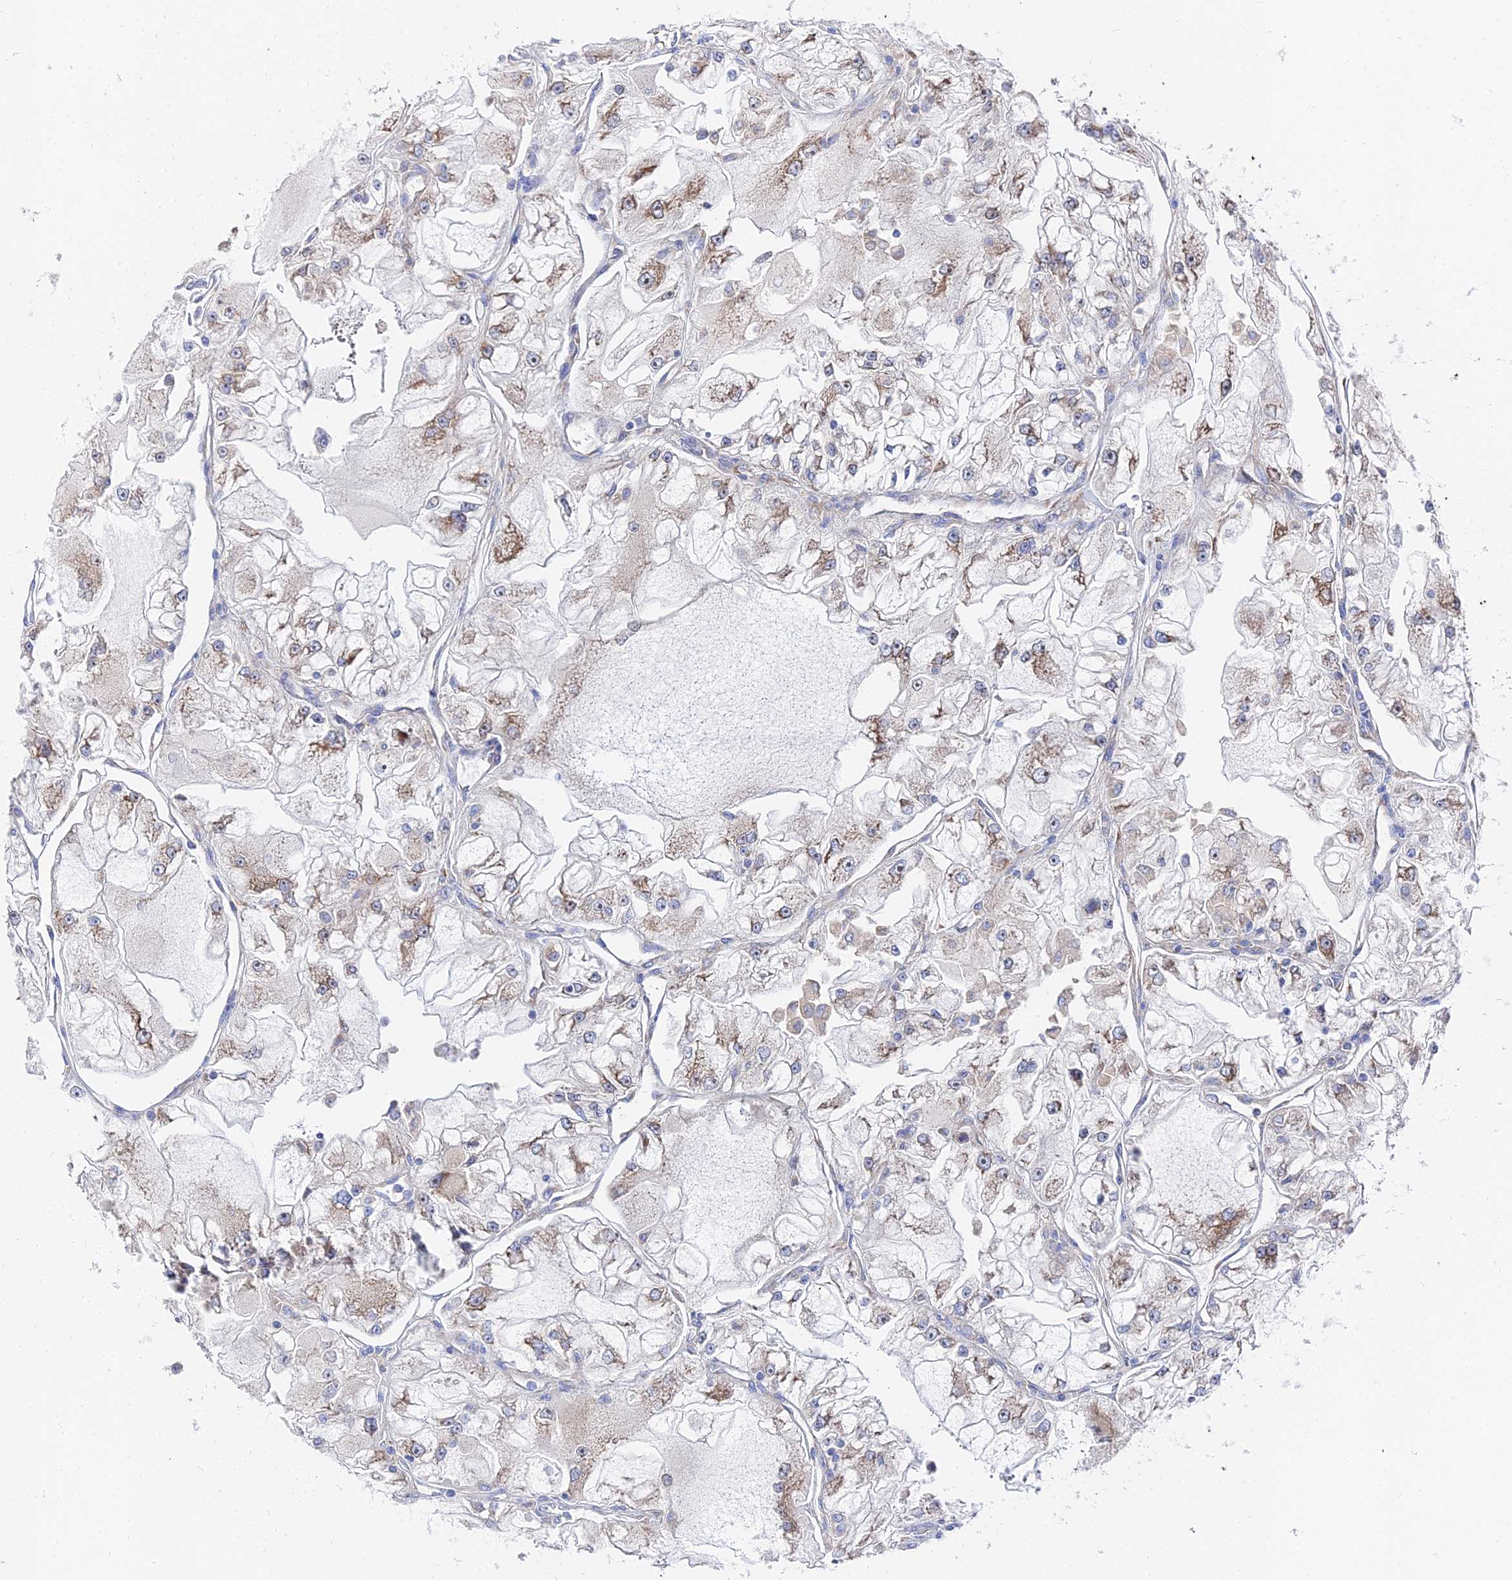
{"staining": {"intensity": "moderate", "quantity": "25%-75%", "location": "cytoplasmic/membranous"}, "tissue": "renal cancer", "cell_type": "Tumor cells", "image_type": "cancer", "snomed": [{"axis": "morphology", "description": "Adenocarcinoma, NOS"}, {"axis": "topography", "description": "Kidney"}], "caption": "Protein staining of renal cancer (adenocarcinoma) tissue demonstrates moderate cytoplasmic/membranous expression in approximately 25%-75% of tumor cells. (DAB (3,3'-diaminobenzidine) IHC, brown staining for protein, blue staining for nuclei).", "gene": "PTTG1", "patient": {"sex": "female", "age": 72}}